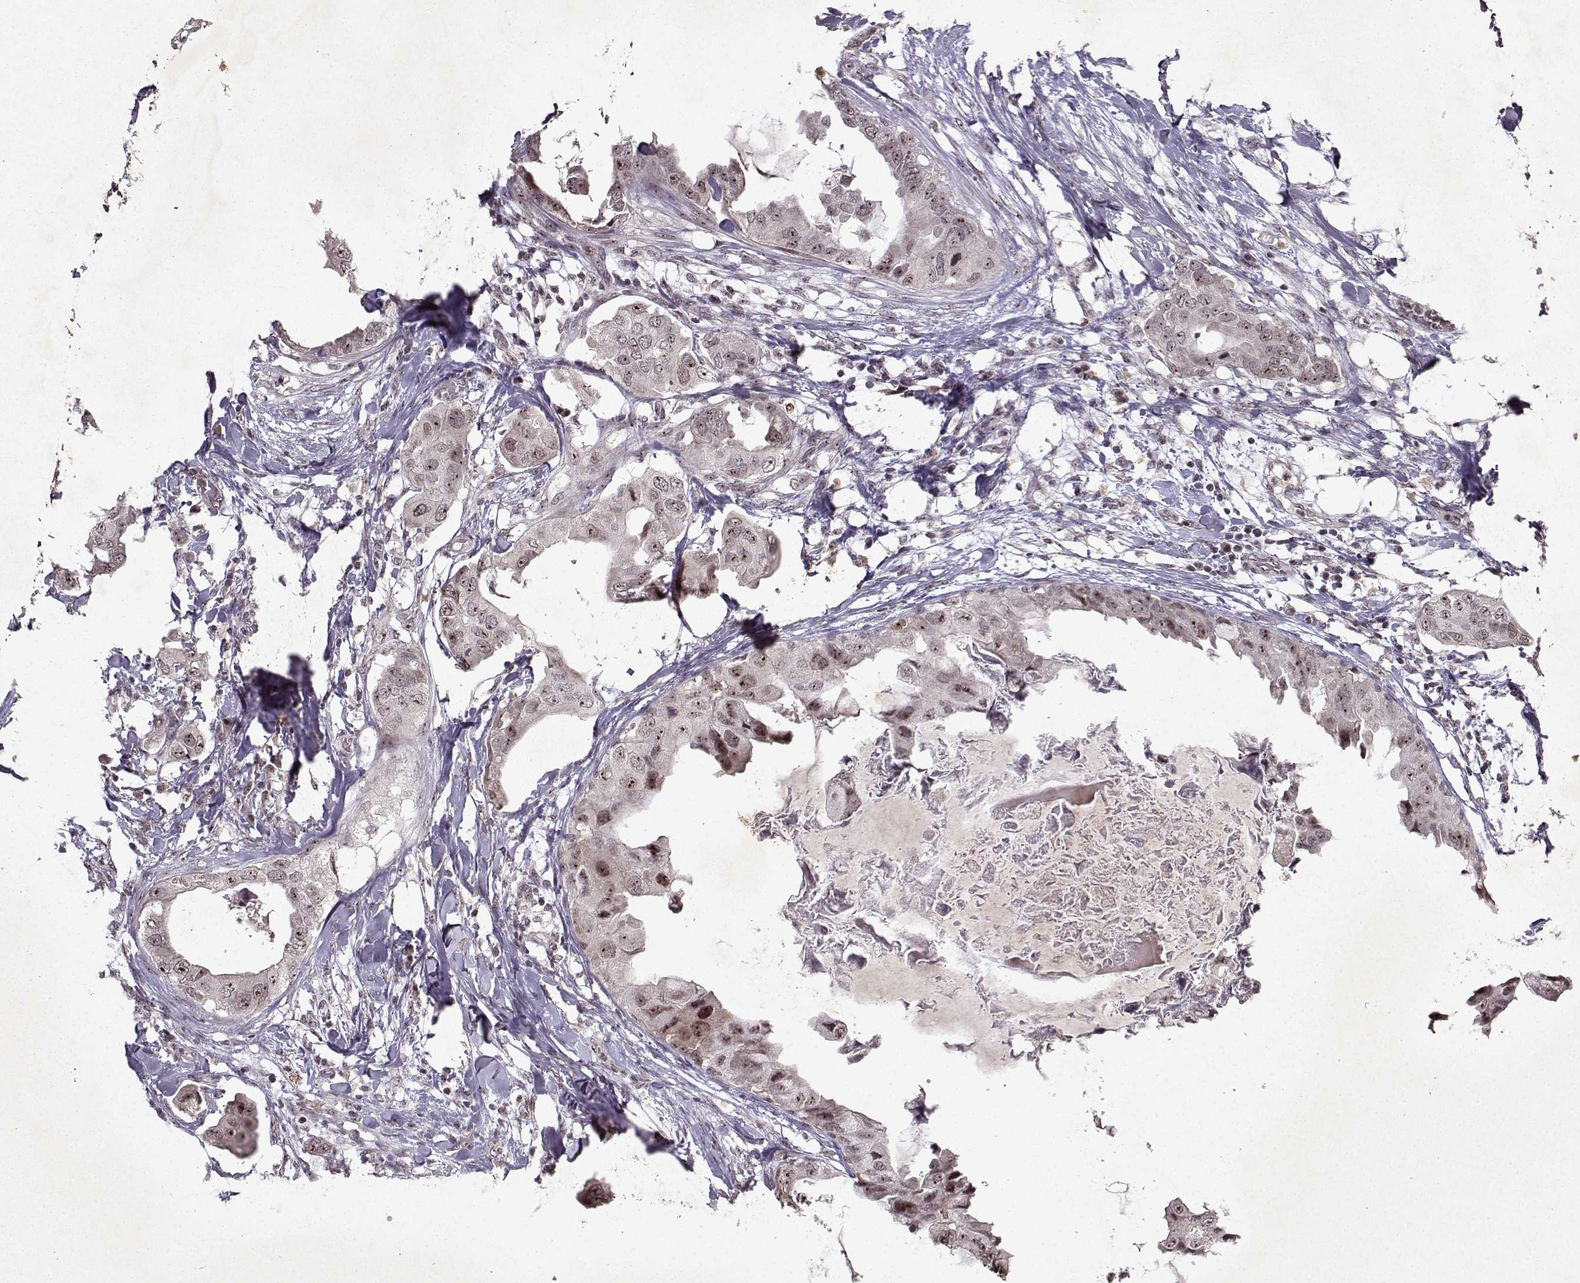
{"staining": {"intensity": "moderate", "quantity": ">75%", "location": "nuclear"}, "tissue": "breast cancer", "cell_type": "Tumor cells", "image_type": "cancer", "snomed": [{"axis": "morphology", "description": "Normal tissue, NOS"}, {"axis": "morphology", "description": "Duct carcinoma"}, {"axis": "topography", "description": "Breast"}], "caption": "The photomicrograph demonstrates immunohistochemical staining of breast cancer (intraductal carcinoma). There is moderate nuclear expression is seen in about >75% of tumor cells. (Stains: DAB in brown, nuclei in blue, Microscopy: brightfield microscopy at high magnification).", "gene": "DDX56", "patient": {"sex": "female", "age": 40}}